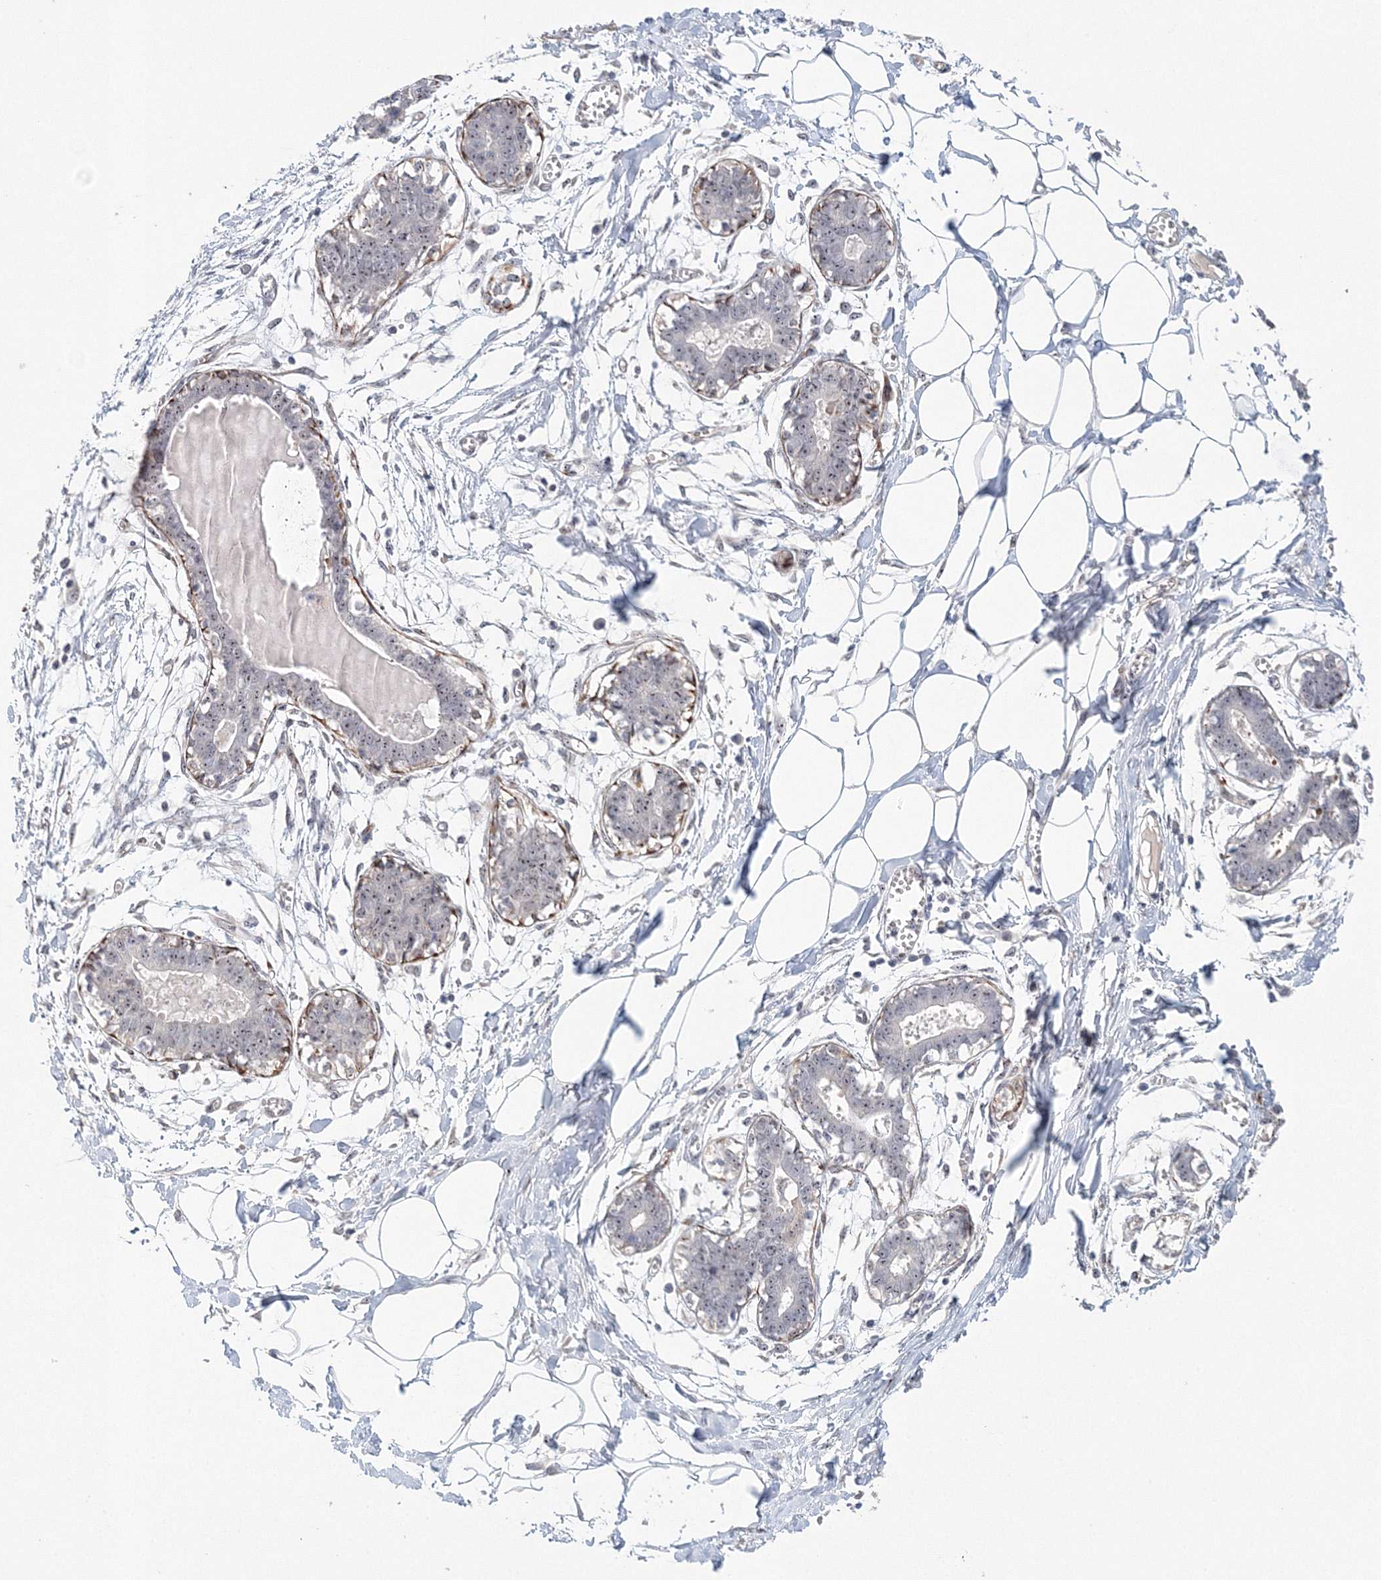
{"staining": {"intensity": "negative", "quantity": "none", "location": "none"}, "tissue": "breast", "cell_type": "Adipocytes", "image_type": "normal", "snomed": [{"axis": "morphology", "description": "Normal tissue, NOS"}, {"axis": "topography", "description": "Breast"}], "caption": "This image is of benign breast stained with immunohistochemistry to label a protein in brown with the nuclei are counter-stained blue. There is no positivity in adipocytes.", "gene": "SIRT7", "patient": {"sex": "female", "age": 27}}